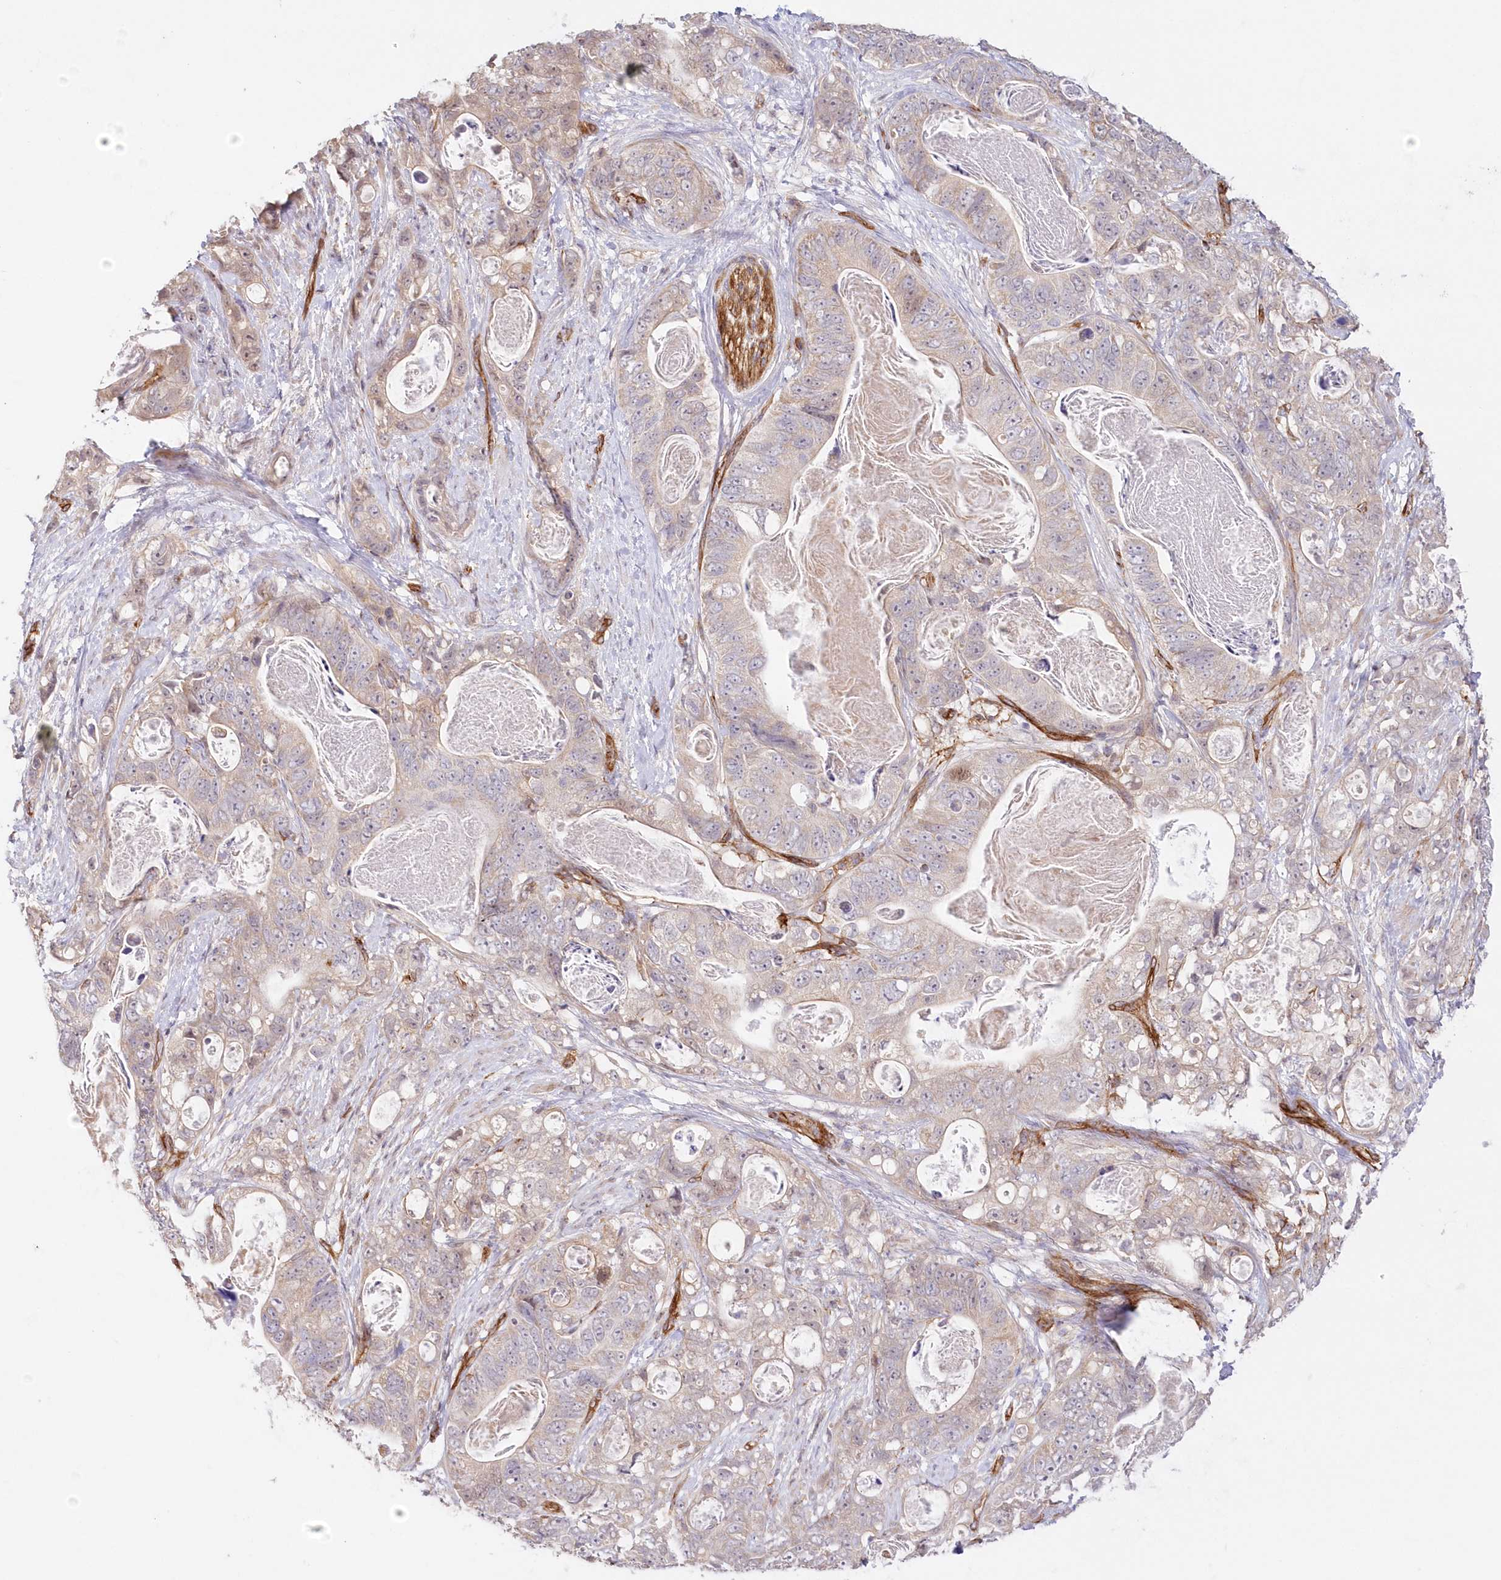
{"staining": {"intensity": "weak", "quantity": "25%-75%", "location": "cytoplasmic/membranous"}, "tissue": "stomach cancer", "cell_type": "Tumor cells", "image_type": "cancer", "snomed": [{"axis": "morphology", "description": "Normal tissue, NOS"}, {"axis": "morphology", "description": "Adenocarcinoma, NOS"}, {"axis": "topography", "description": "Stomach"}], "caption": "Immunohistochemistry photomicrograph of neoplastic tissue: human stomach cancer (adenocarcinoma) stained using immunohistochemistry (IHC) shows low levels of weak protein expression localized specifically in the cytoplasmic/membranous of tumor cells, appearing as a cytoplasmic/membranous brown color.", "gene": "AFAP1L2", "patient": {"sex": "female", "age": 89}}